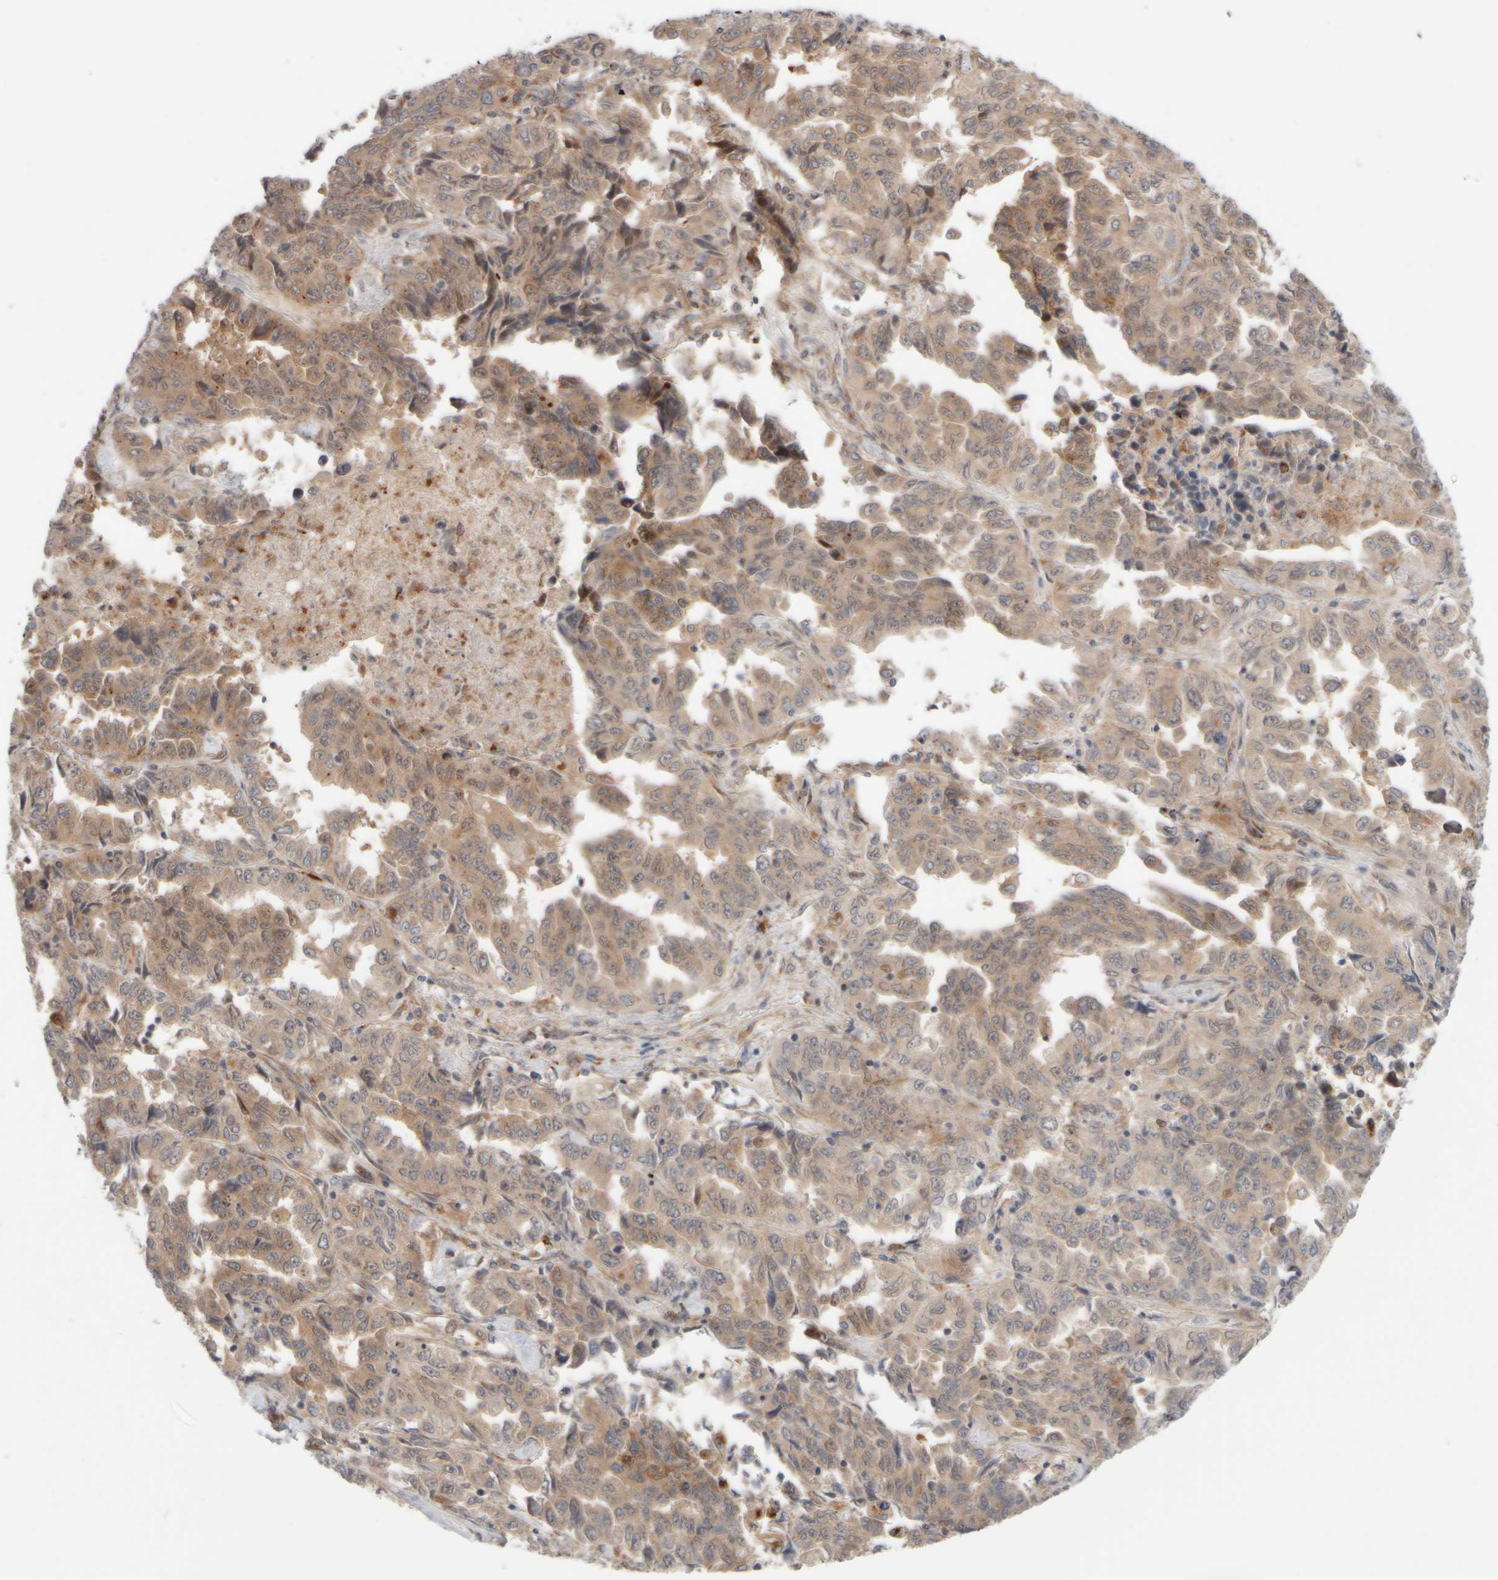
{"staining": {"intensity": "weak", "quantity": ">75%", "location": "cytoplasmic/membranous"}, "tissue": "lung cancer", "cell_type": "Tumor cells", "image_type": "cancer", "snomed": [{"axis": "morphology", "description": "Adenocarcinoma, NOS"}, {"axis": "topography", "description": "Lung"}], "caption": "Lung cancer (adenocarcinoma) was stained to show a protein in brown. There is low levels of weak cytoplasmic/membranous positivity in approximately >75% of tumor cells.", "gene": "GCN1", "patient": {"sex": "female", "age": 51}}